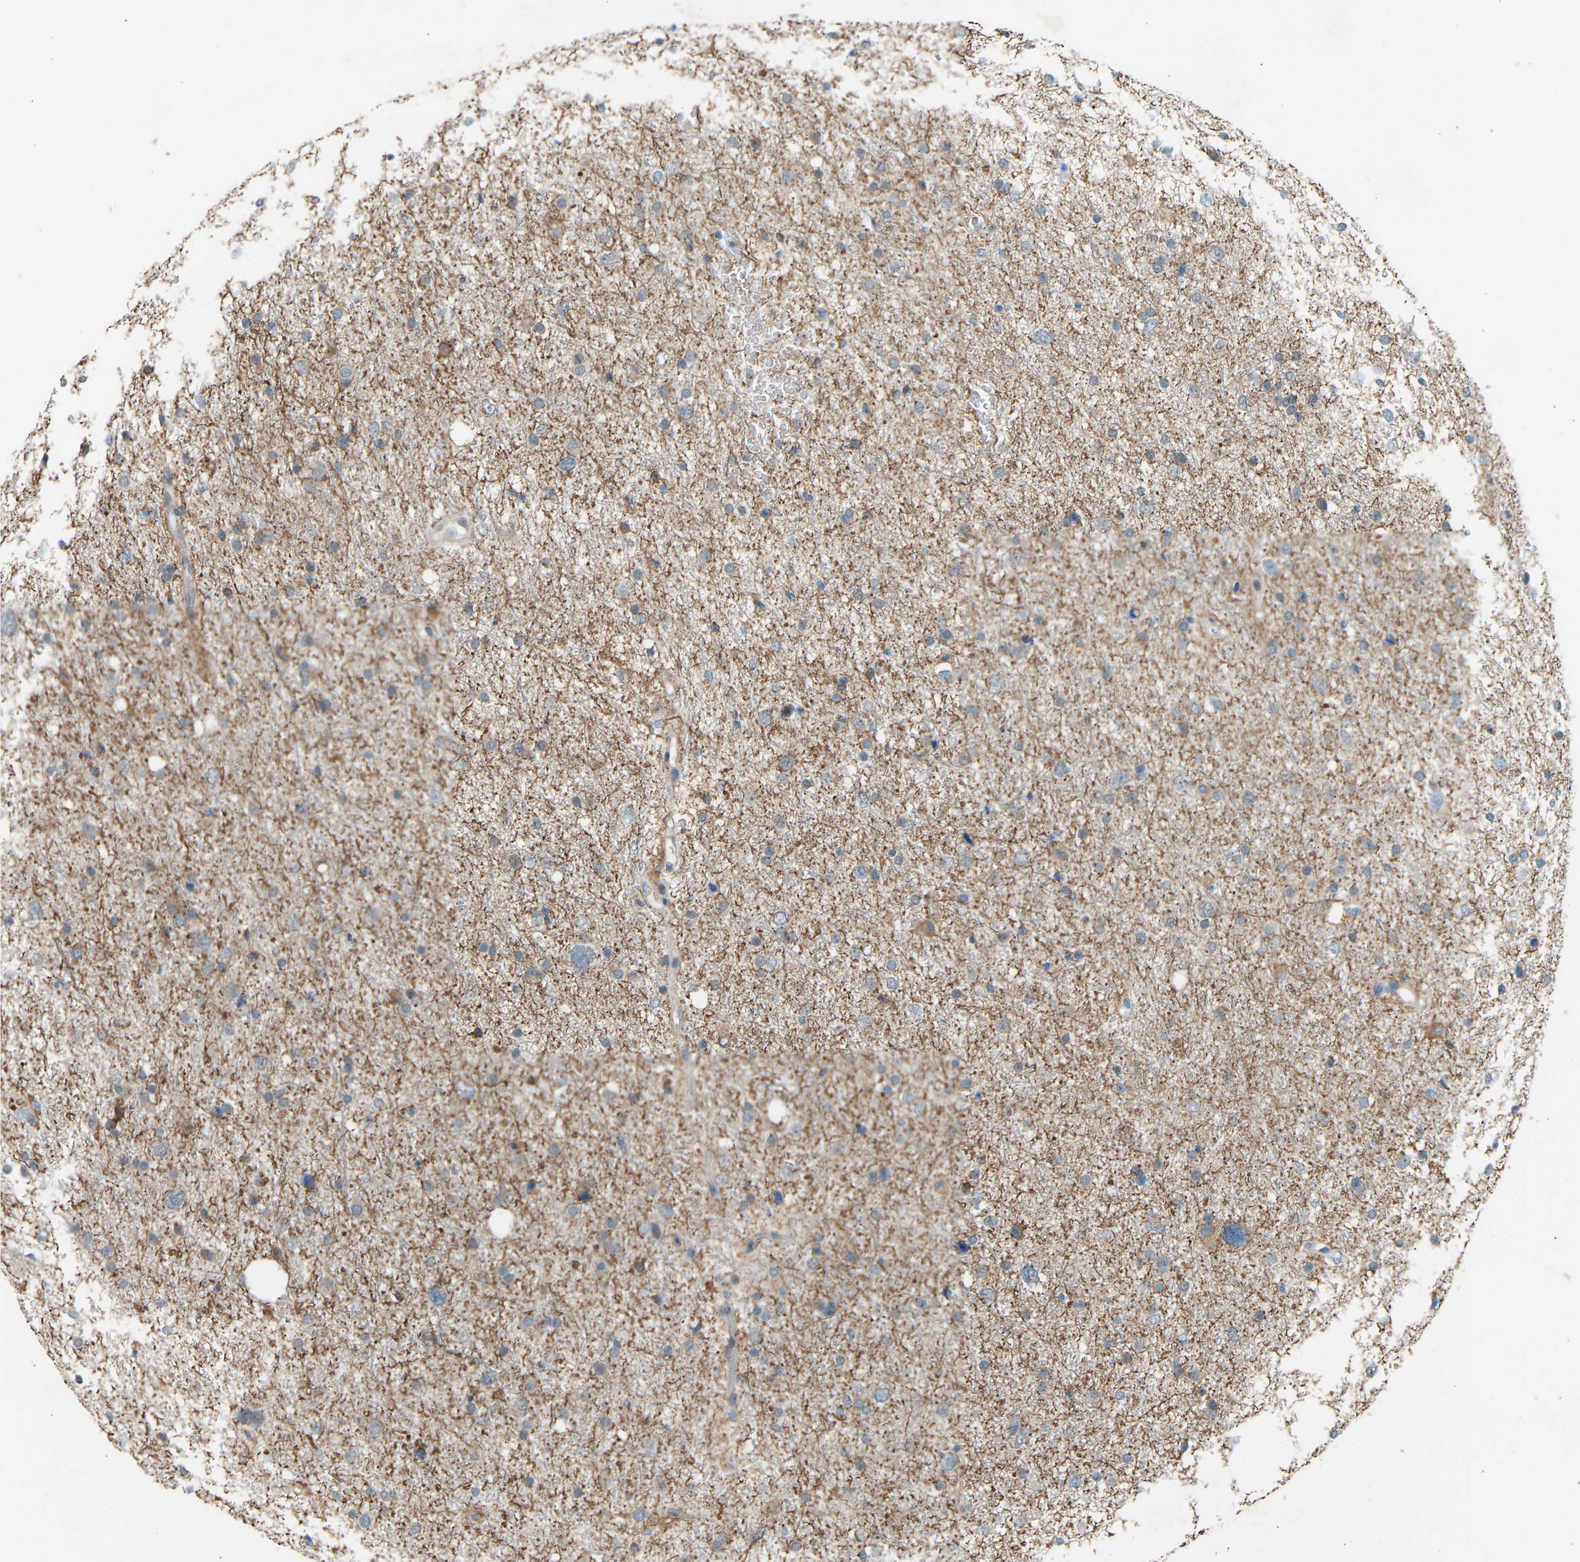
{"staining": {"intensity": "moderate", "quantity": "25%-75%", "location": "cytoplasmic/membranous"}, "tissue": "glioma", "cell_type": "Tumor cells", "image_type": "cancer", "snomed": [{"axis": "morphology", "description": "Glioma, malignant, Low grade"}, {"axis": "topography", "description": "Brain"}], "caption": "Low-grade glioma (malignant) stained with IHC displays moderate cytoplasmic/membranous staining in approximately 25%-75% of tumor cells.", "gene": "VPS41", "patient": {"sex": "female", "age": 37}}